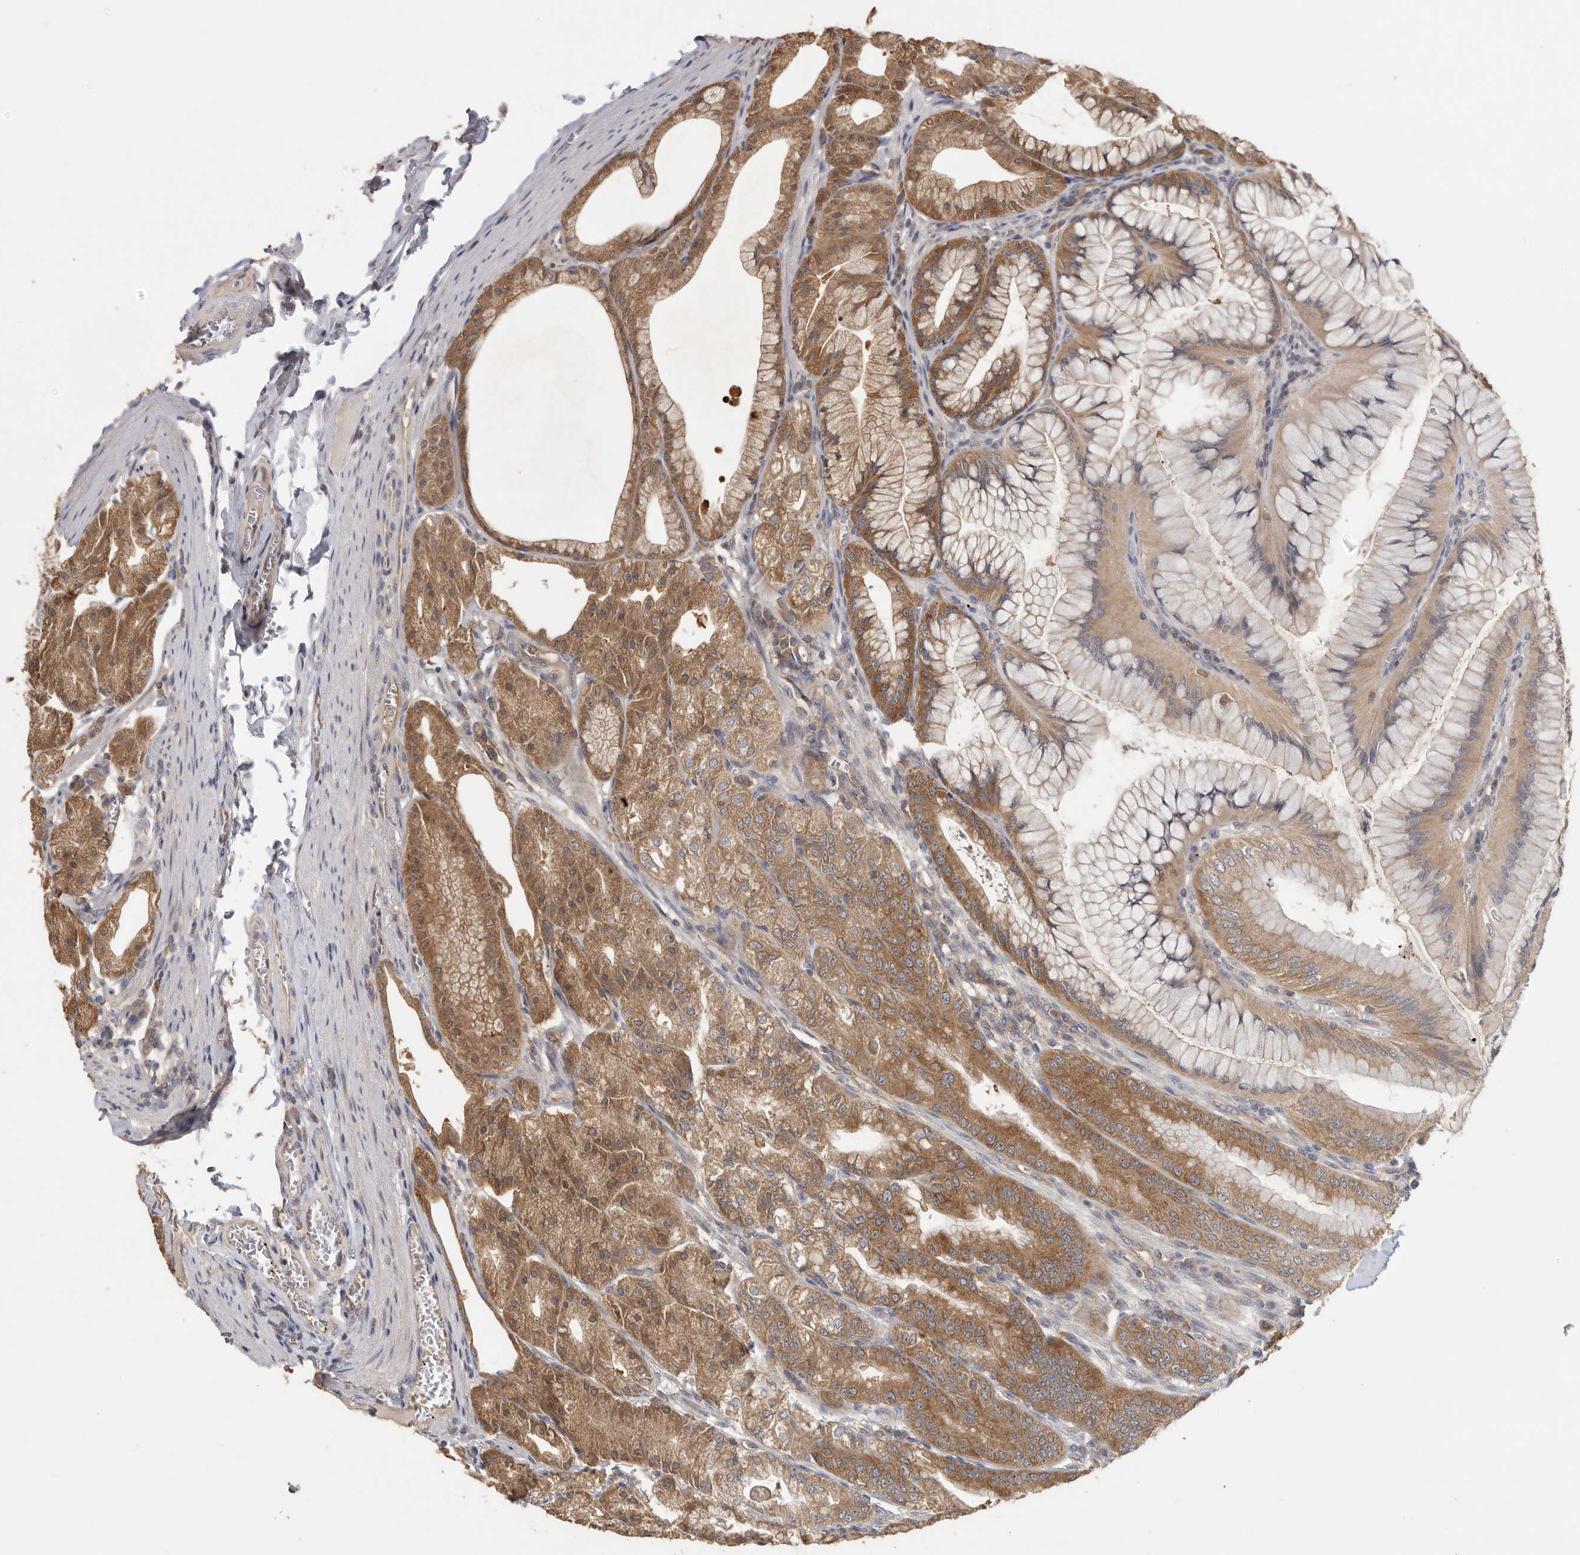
{"staining": {"intensity": "moderate", "quantity": ">75%", "location": "cytoplasmic/membranous"}, "tissue": "stomach", "cell_type": "Glandular cells", "image_type": "normal", "snomed": [{"axis": "morphology", "description": "Normal tissue, NOS"}, {"axis": "topography", "description": "Stomach, lower"}], "caption": "A high-resolution image shows IHC staining of benign stomach, which reveals moderate cytoplasmic/membranous staining in approximately >75% of glandular cells. Immunohistochemistry stains the protein of interest in brown and the nuclei are stained blue.", "gene": "CCT8", "patient": {"sex": "male", "age": 71}}